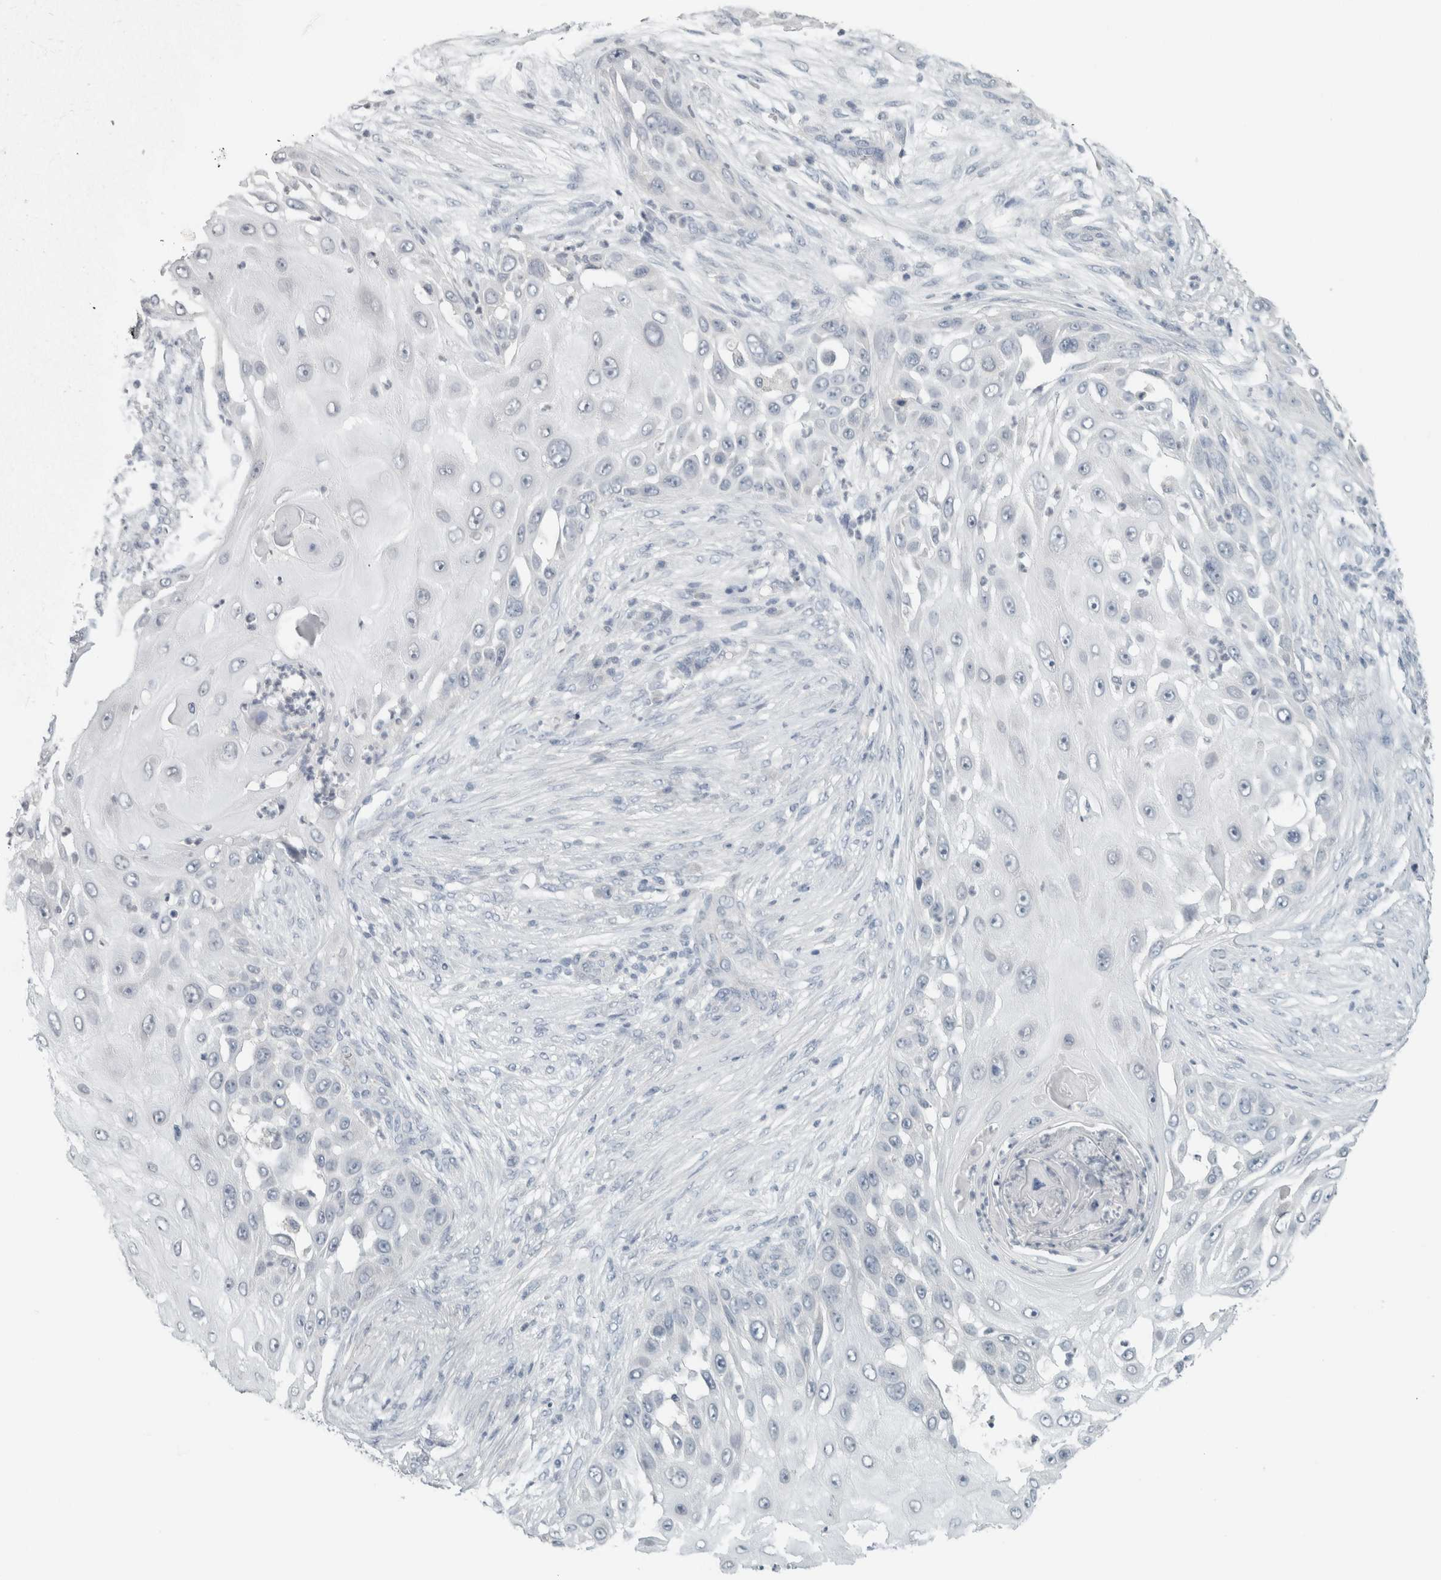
{"staining": {"intensity": "negative", "quantity": "none", "location": "none"}, "tissue": "skin cancer", "cell_type": "Tumor cells", "image_type": "cancer", "snomed": [{"axis": "morphology", "description": "Squamous cell carcinoma, NOS"}, {"axis": "topography", "description": "Skin"}], "caption": "Protein analysis of skin cancer shows no significant positivity in tumor cells.", "gene": "TRIT1", "patient": {"sex": "female", "age": 44}}